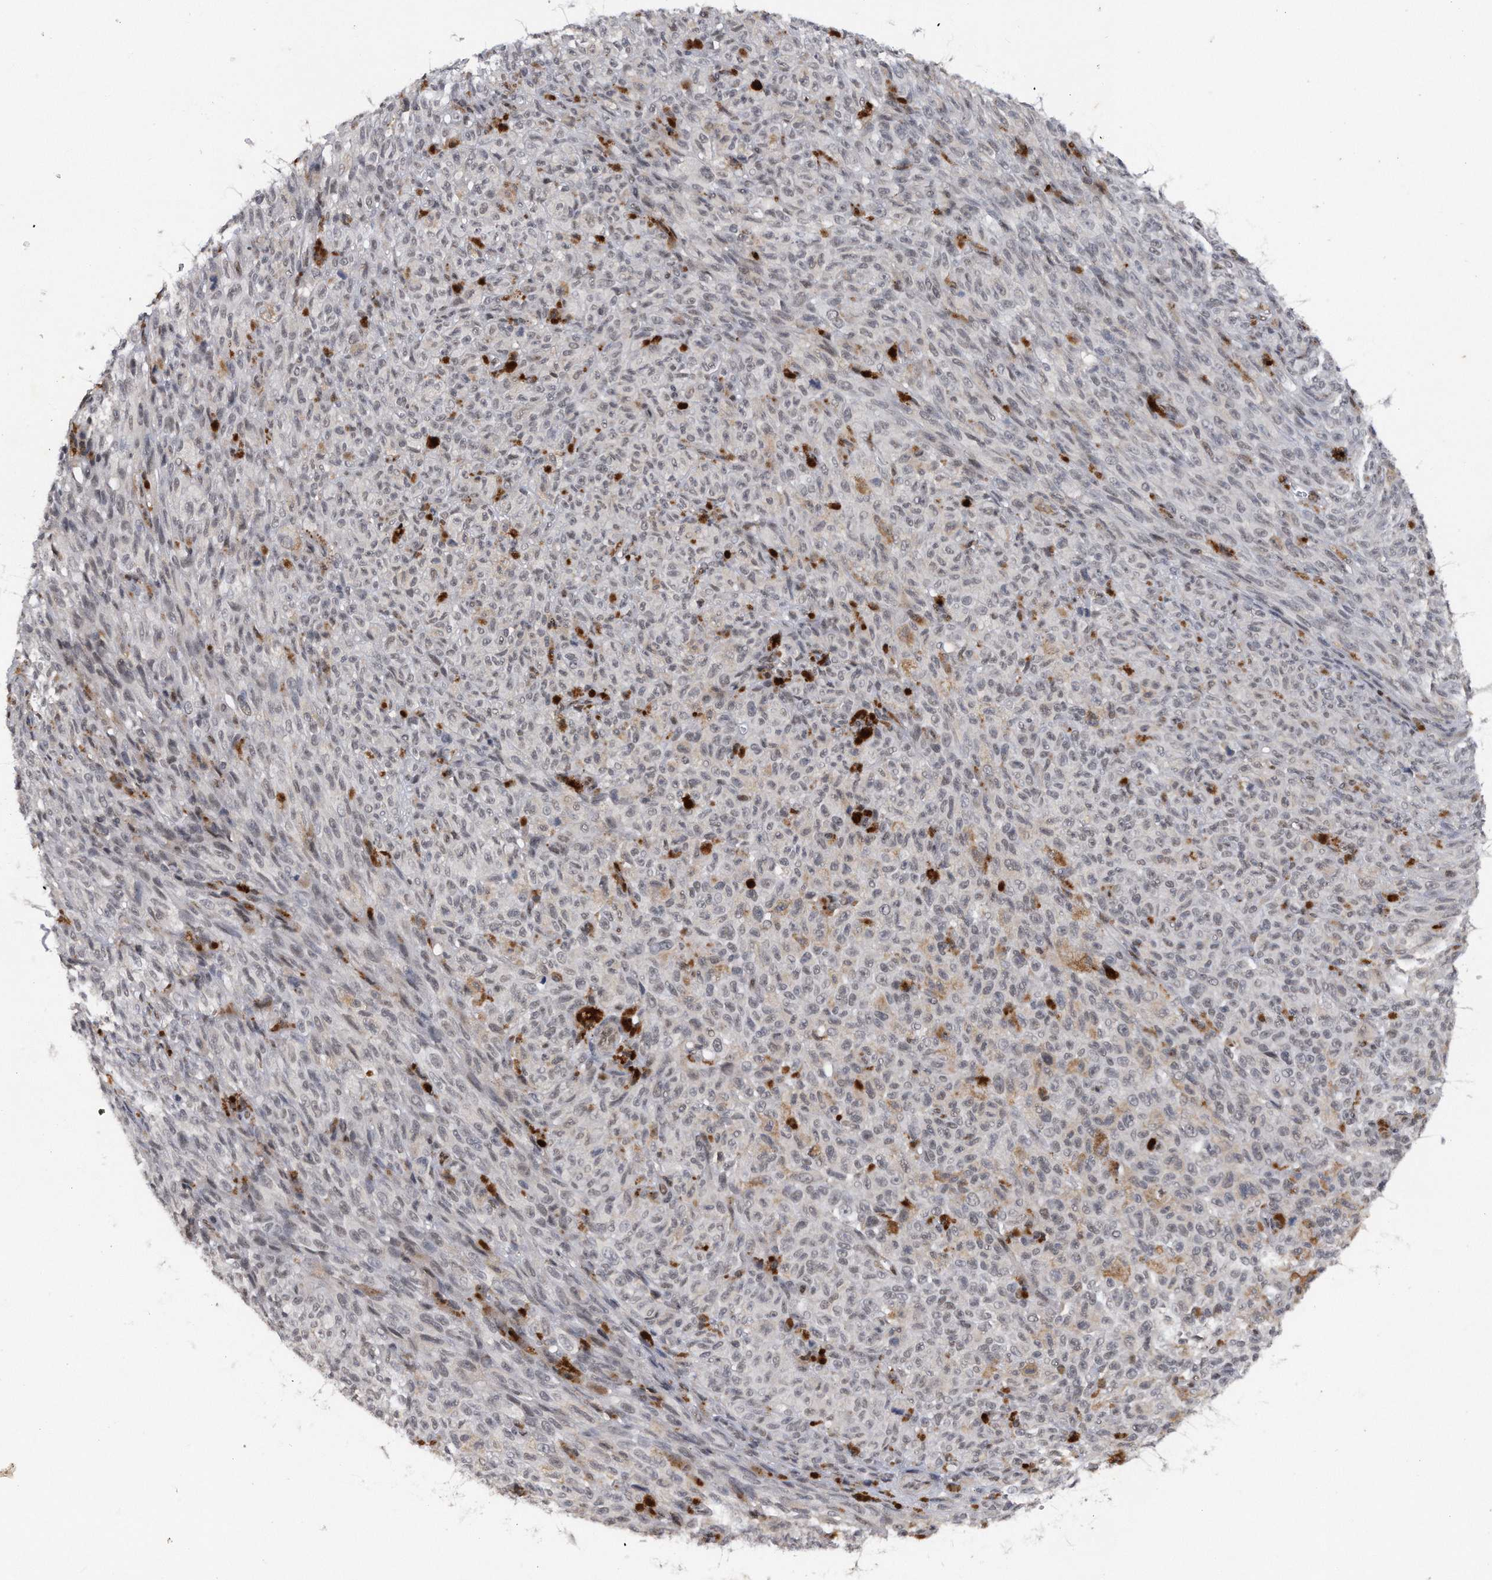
{"staining": {"intensity": "negative", "quantity": "none", "location": "none"}, "tissue": "melanoma", "cell_type": "Tumor cells", "image_type": "cancer", "snomed": [{"axis": "morphology", "description": "Malignant melanoma, NOS"}, {"axis": "topography", "description": "Skin"}], "caption": "Tumor cells show no significant protein expression in melanoma.", "gene": "VIRMA", "patient": {"sex": "female", "age": 82}}